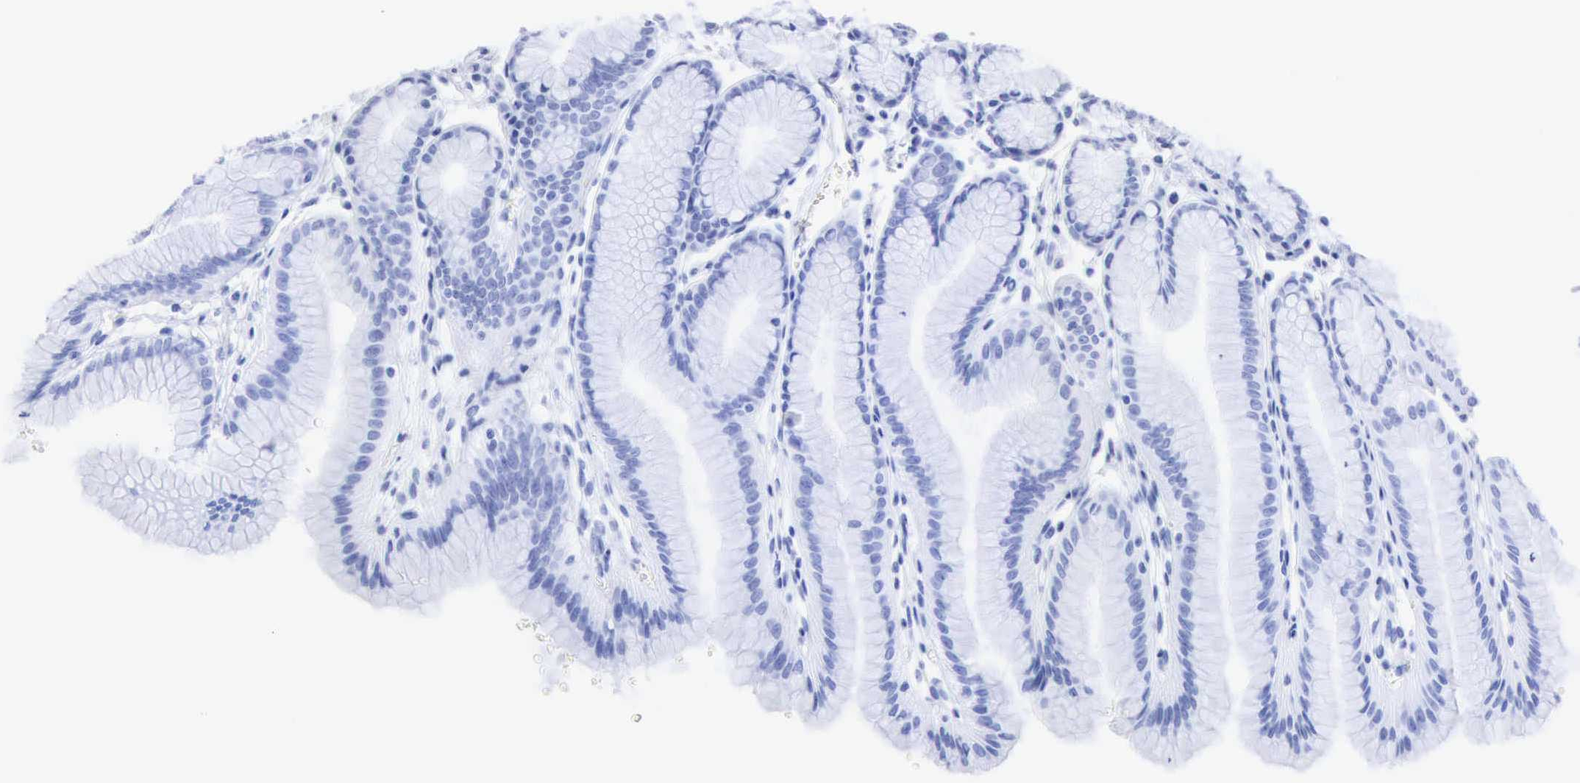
{"staining": {"intensity": "negative", "quantity": "none", "location": "none"}, "tissue": "stomach", "cell_type": "Glandular cells", "image_type": "normal", "snomed": [{"axis": "morphology", "description": "Normal tissue, NOS"}, {"axis": "topography", "description": "Stomach"}], "caption": "The photomicrograph shows no staining of glandular cells in benign stomach.", "gene": "KRT6B", "patient": {"sex": "male", "age": 42}}